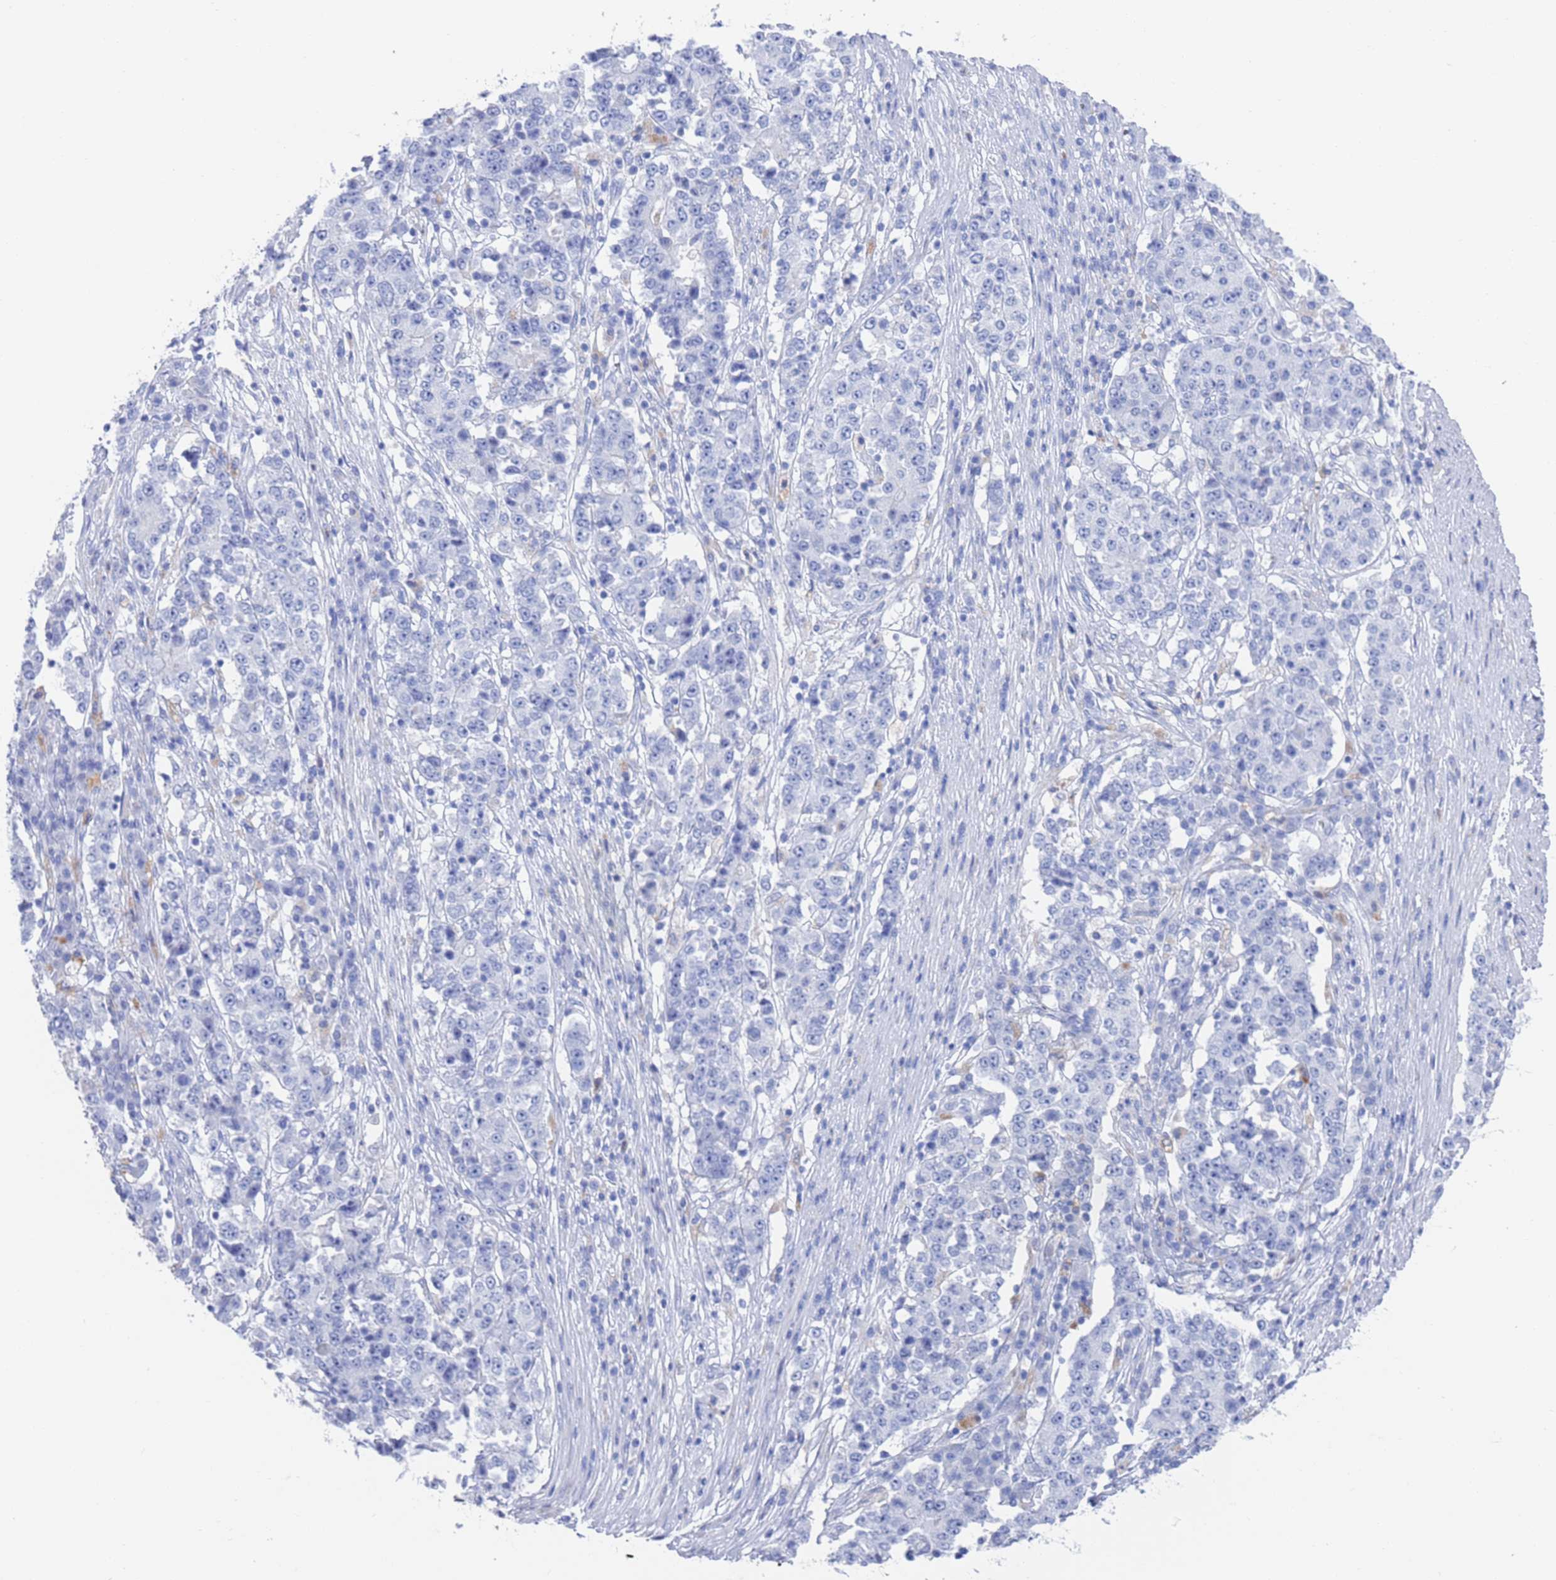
{"staining": {"intensity": "negative", "quantity": "none", "location": "none"}, "tissue": "stomach cancer", "cell_type": "Tumor cells", "image_type": "cancer", "snomed": [{"axis": "morphology", "description": "Adenocarcinoma, NOS"}, {"axis": "topography", "description": "Stomach"}], "caption": "Tumor cells show no significant protein expression in stomach cancer (adenocarcinoma). Brightfield microscopy of immunohistochemistry (IHC) stained with DAB (brown) and hematoxylin (blue), captured at high magnification.", "gene": "FUCA1", "patient": {"sex": "male", "age": 59}}